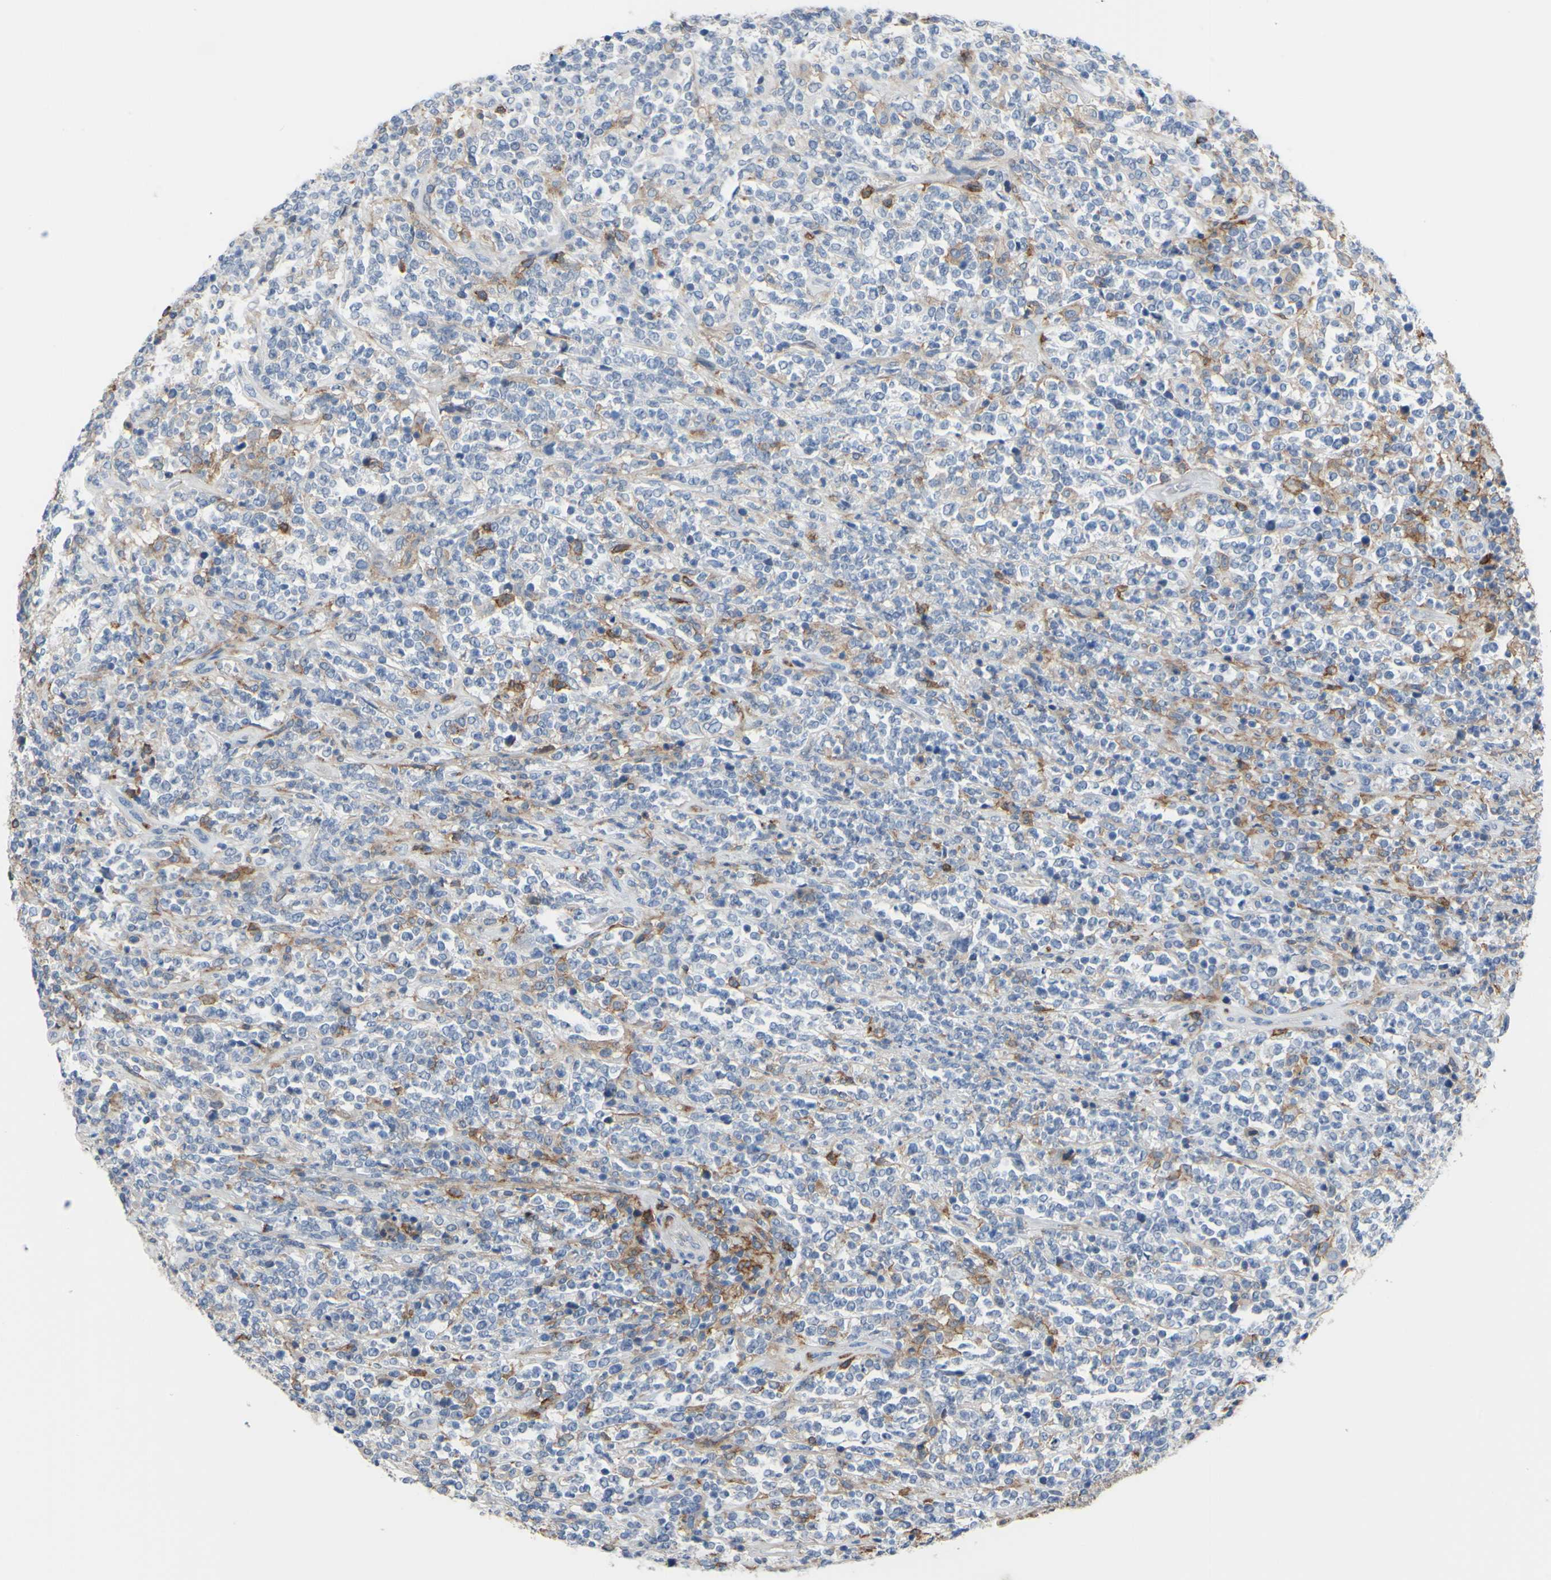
{"staining": {"intensity": "negative", "quantity": "none", "location": "none"}, "tissue": "lymphoma", "cell_type": "Tumor cells", "image_type": "cancer", "snomed": [{"axis": "morphology", "description": "Malignant lymphoma, non-Hodgkin's type, High grade"}, {"axis": "topography", "description": "Soft tissue"}], "caption": "DAB (3,3'-diaminobenzidine) immunohistochemical staining of human lymphoma shows no significant expression in tumor cells.", "gene": "FCGR2A", "patient": {"sex": "male", "age": 18}}